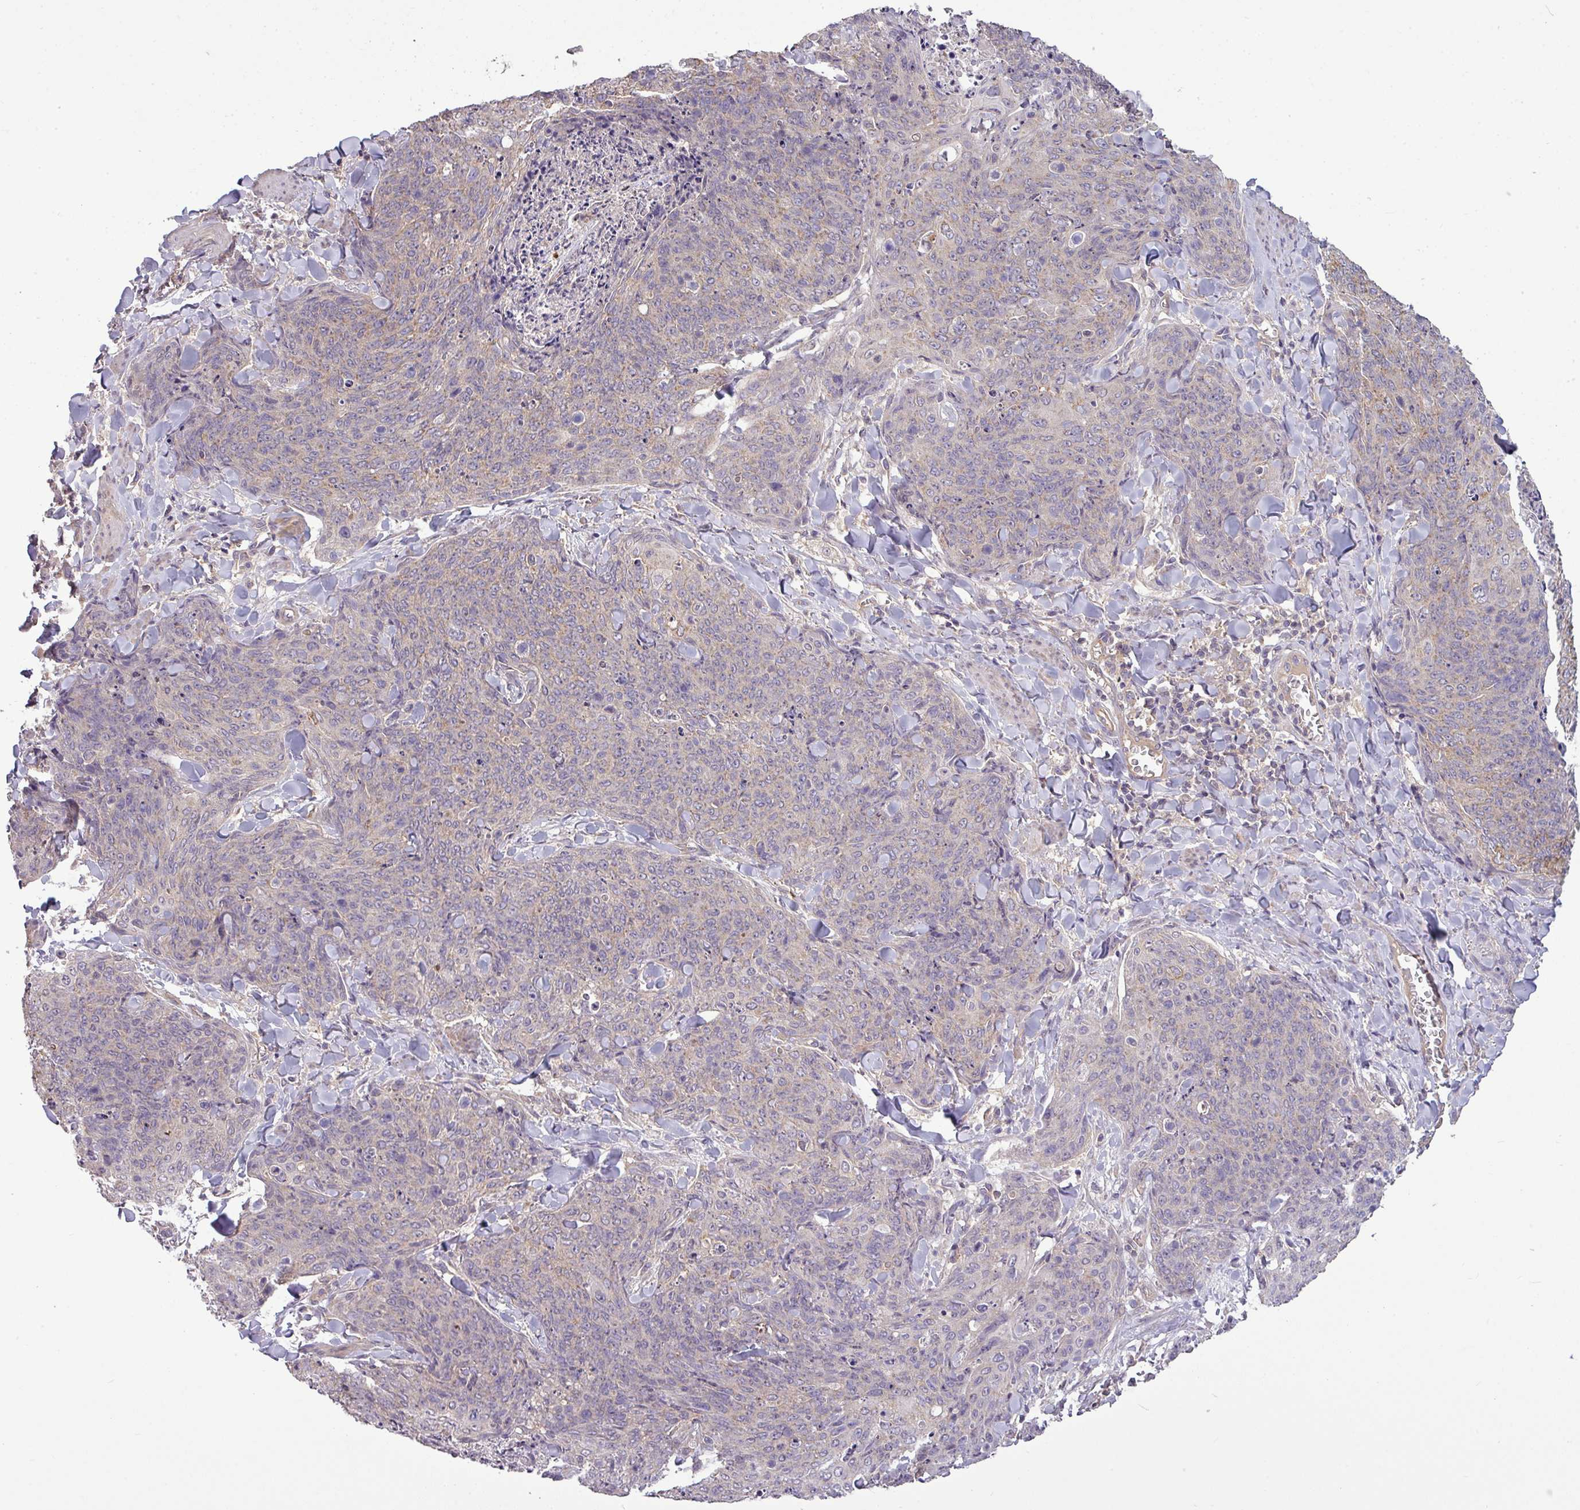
{"staining": {"intensity": "weak", "quantity": "<25%", "location": "cytoplasmic/membranous"}, "tissue": "skin cancer", "cell_type": "Tumor cells", "image_type": "cancer", "snomed": [{"axis": "morphology", "description": "Squamous cell carcinoma, NOS"}, {"axis": "topography", "description": "Skin"}, {"axis": "topography", "description": "Vulva"}], "caption": "Skin cancer (squamous cell carcinoma) stained for a protein using immunohistochemistry (IHC) shows no staining tumor cells.", "gene": "PAPLN", "patient": {"sex": "female", "age": 85}}